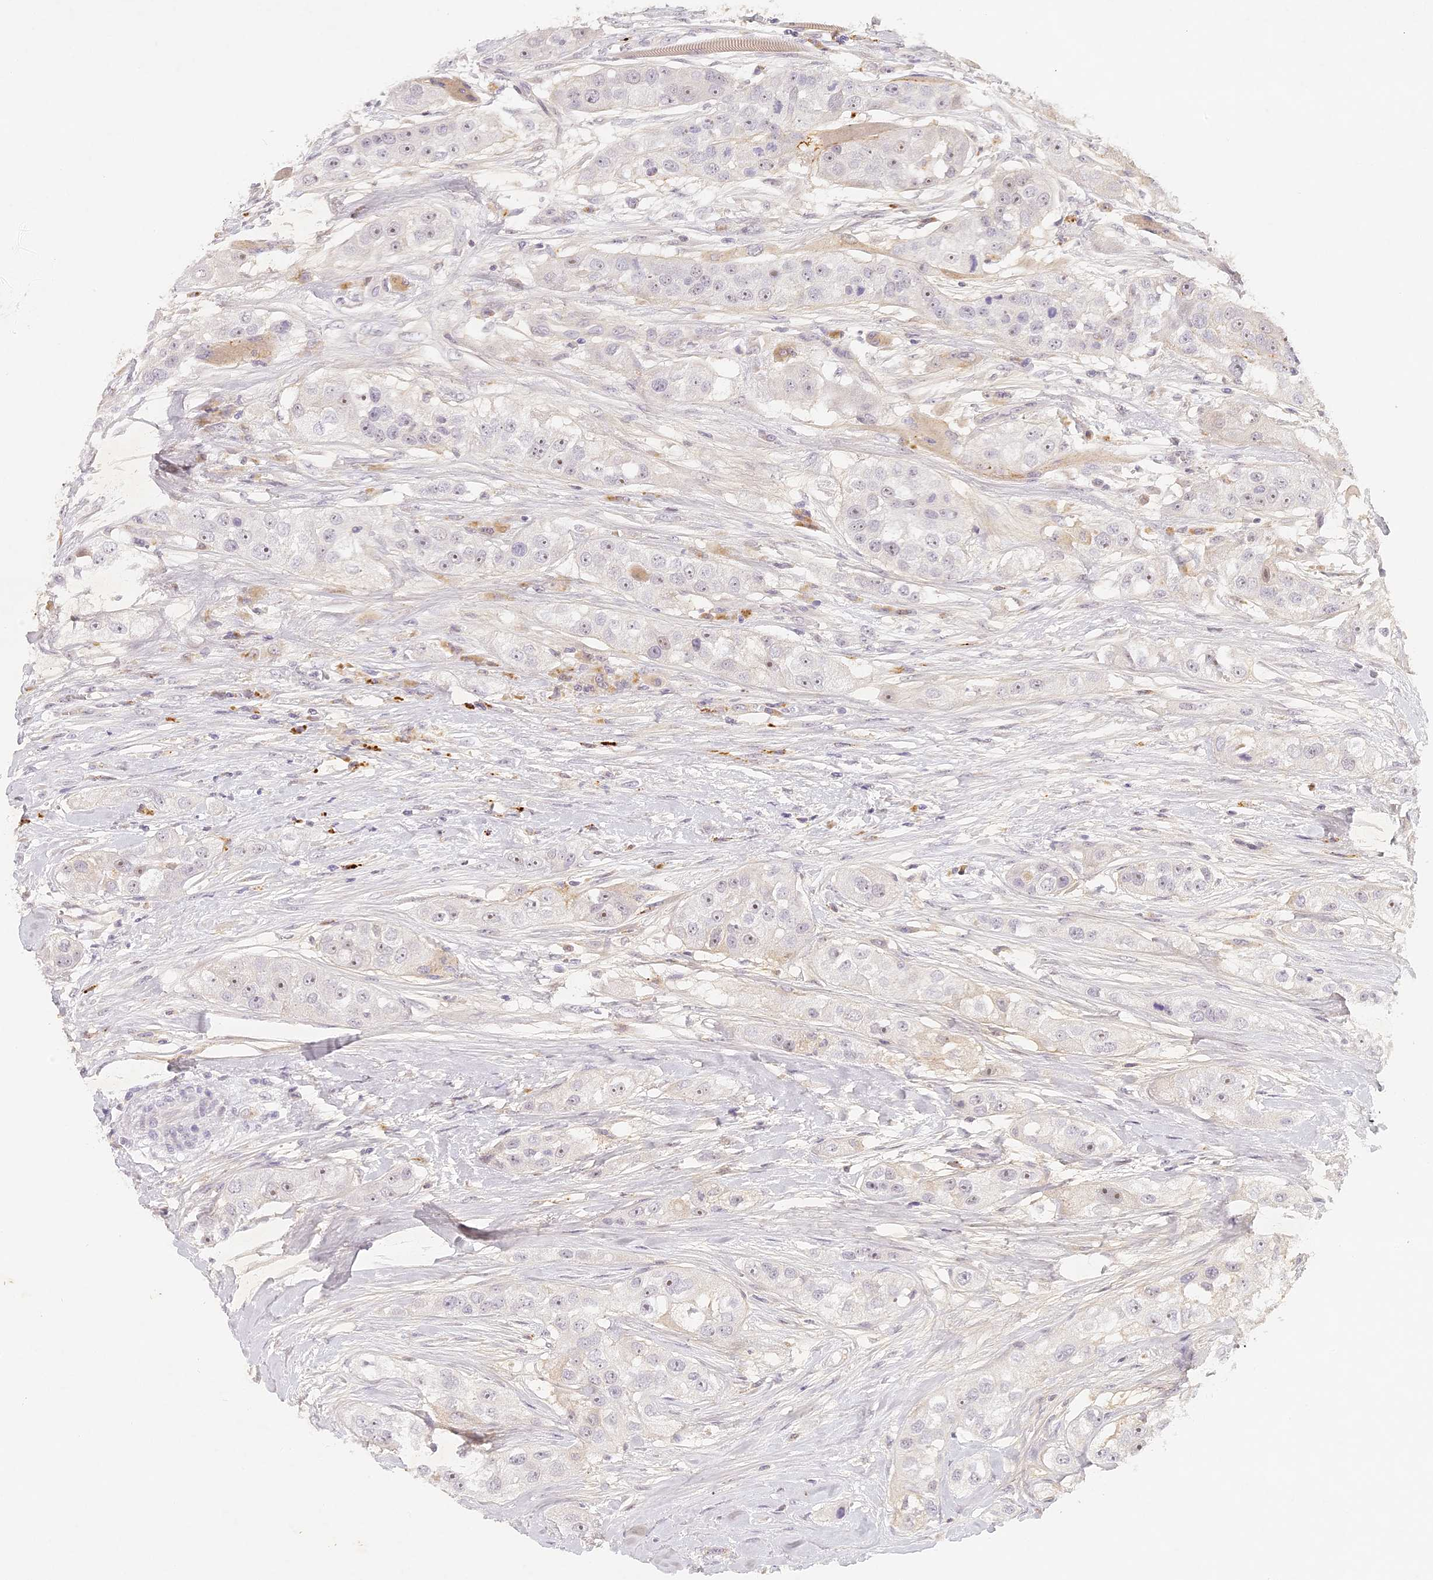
{"staining": {"intensity": "negative", "quantity": "none", "location": "none"}, "tissue": "head and neck cancer", "cell_type": "Tumor cells", "image_type": "cancer", "snomed": [{"axis": "morphology", "description": "Normal tissue, NOS"}, {"axis": "morphology", "description": "Squamous cell carcinoma, NOS"}, {"axis": "topography", "description": "Skeletal muscle"}, {"axis": "topography", "description": "Head-Neck"}], "caption": "Tumor cells show no significant expression in head and neck cancer. (Brightfield microscopy of DAB (3,3'-diaminobenzidine) immunohistochemistry at high magnification).", "gene": "ELL3", "patient": {"sex": "male", "age": 51}}